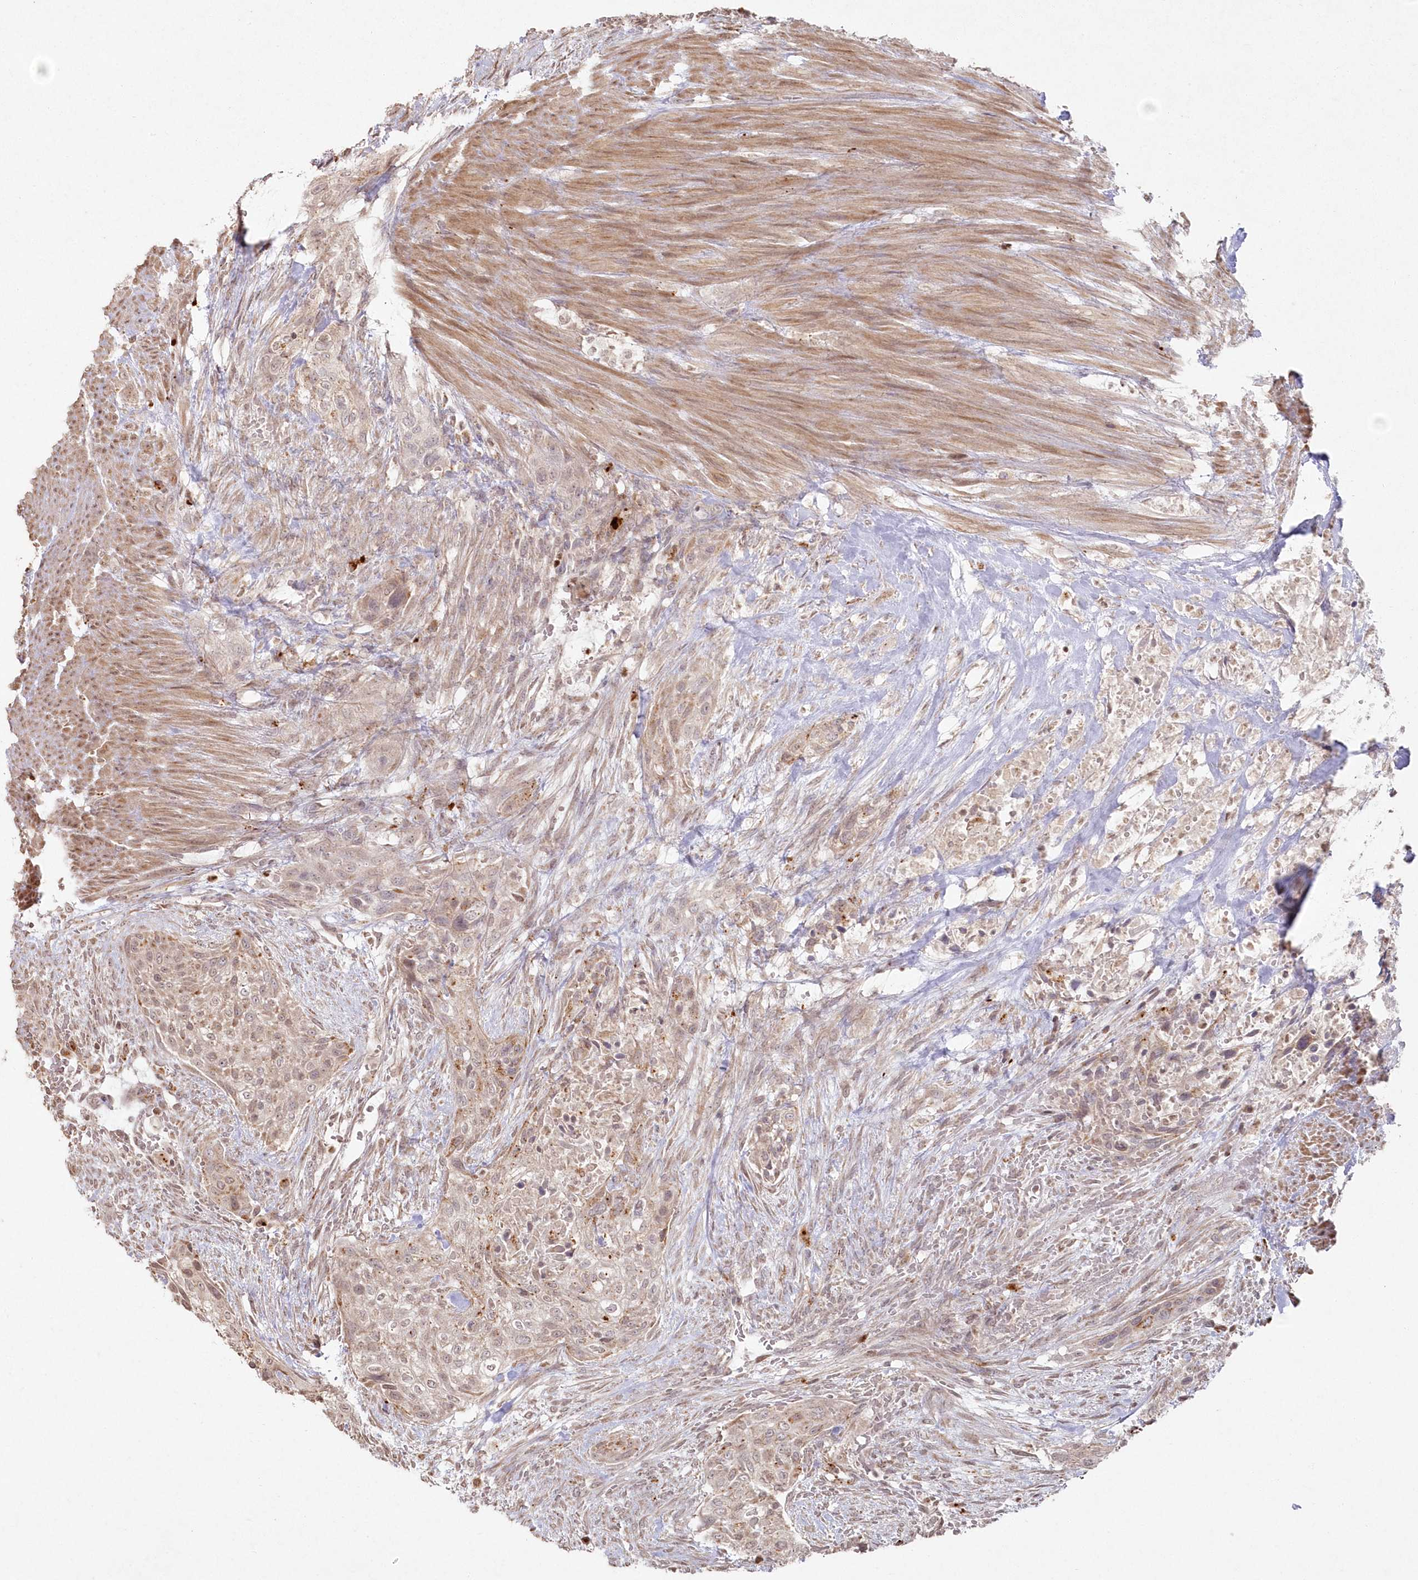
{"staining": {"intensity": "weak", "quantity": ">75%", "location": "cytoplasmic/membranous,nuclear"}, "tissue": "urothelial cancer", "cell_type": "Tumor cells", "image_type": "cancer", "snomed": [{"axis": "morphology", "description": "Urothelial carcinoma, High grade"}, {"axis": "topography", "description": "Urinary bladder"}], "caption": "DAB immunohistochemical staining of human urothelial cancer shows weak cytoplasmic/membranous and nuclear protein expression in about >75% of tumor cells.", "gene": "ARSB", "patient": {"sex": "male", "age": 35}}